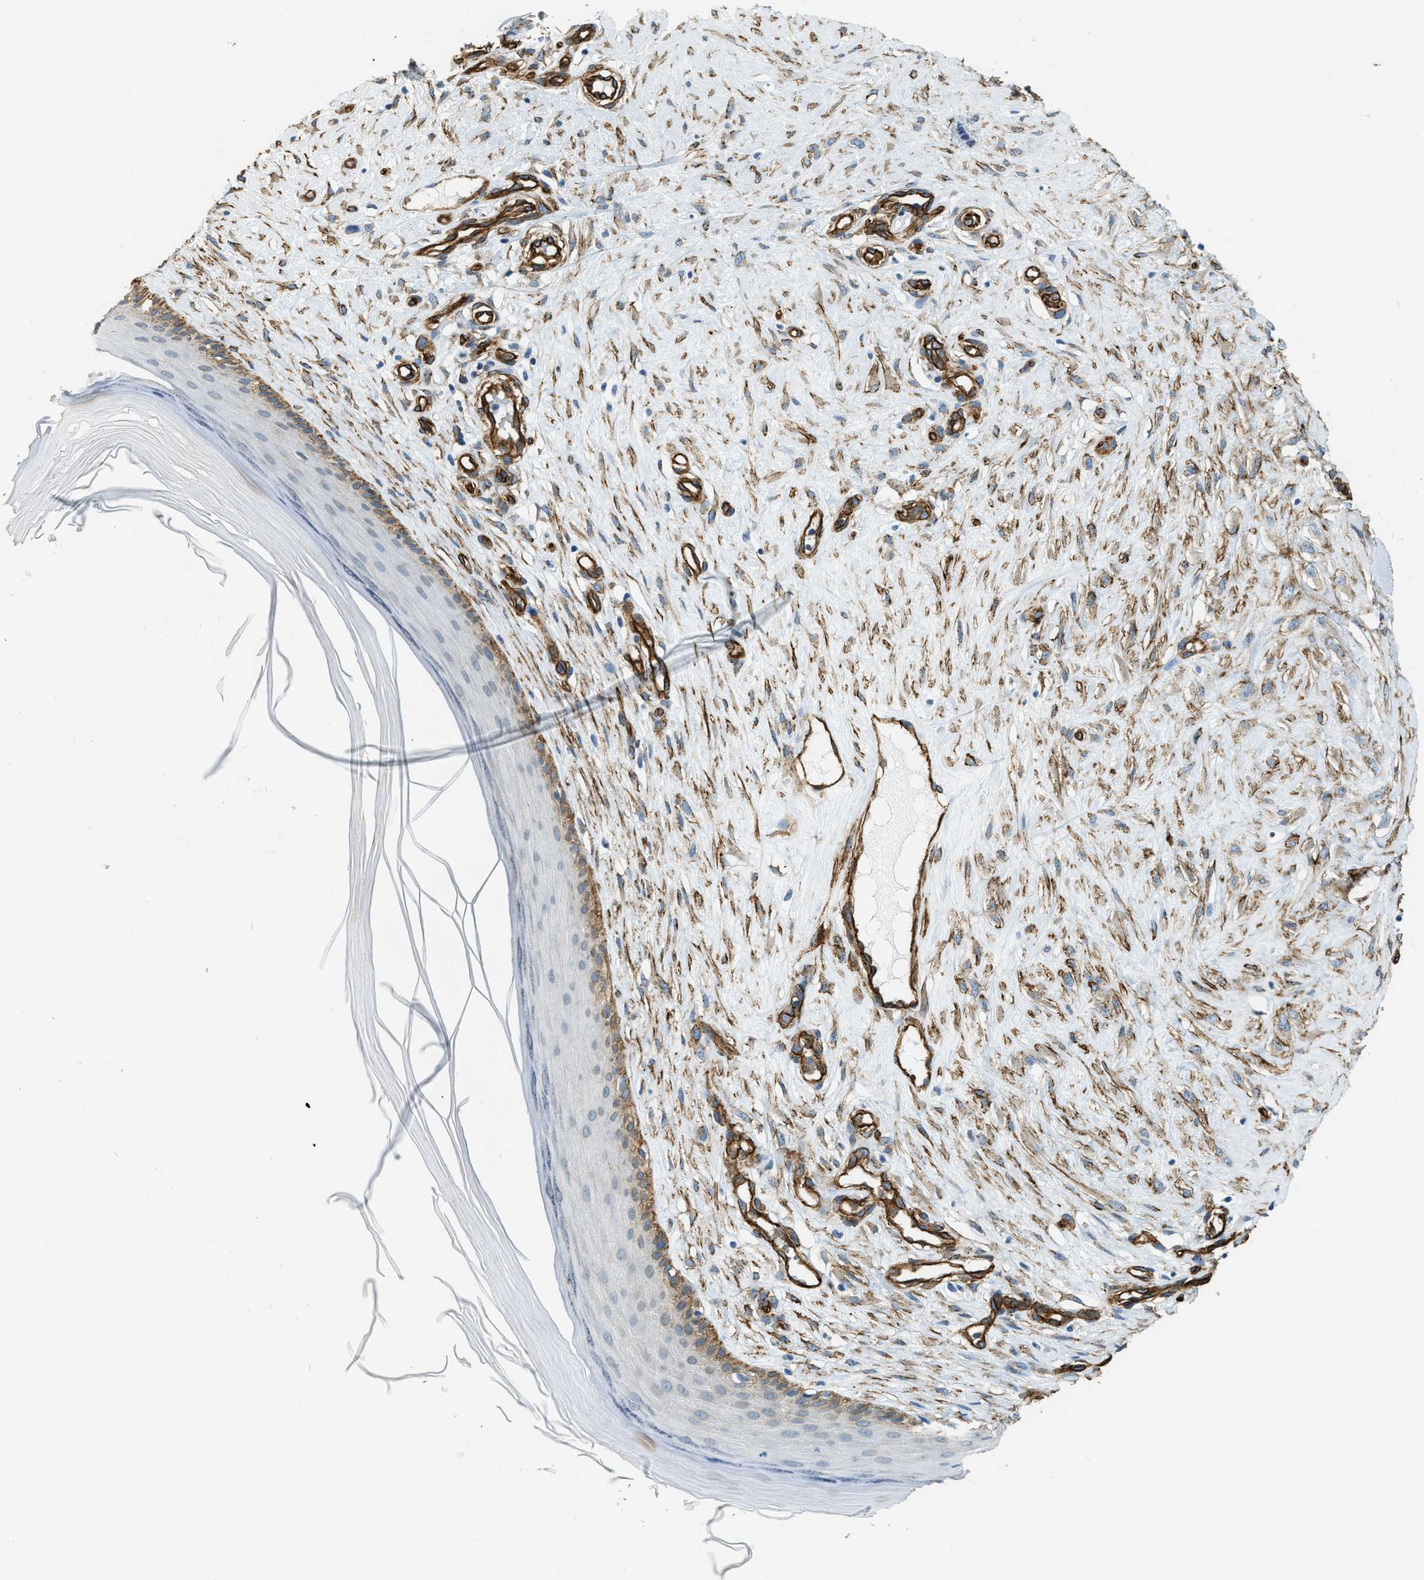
{"staining": {"intensity": "strong", "quantity": ">75%", "location": "cytoplasmic/membranous"}, "tissue": "skin", "cell_type": "Fibroblasts", "image_type": "normal", "snomed": [{"axis": "morphology", "description": "Normal tissue, NOS"}, {"axis": "topography", "description": "Skin"}], "caption": "Protein expression analysis of benign skin exhibits strong cytoplasmic/membranous positivity in about >75% of fibroblasts.", "gene": "TMEM43", "patient": {"sex": "male", "age": 41}}